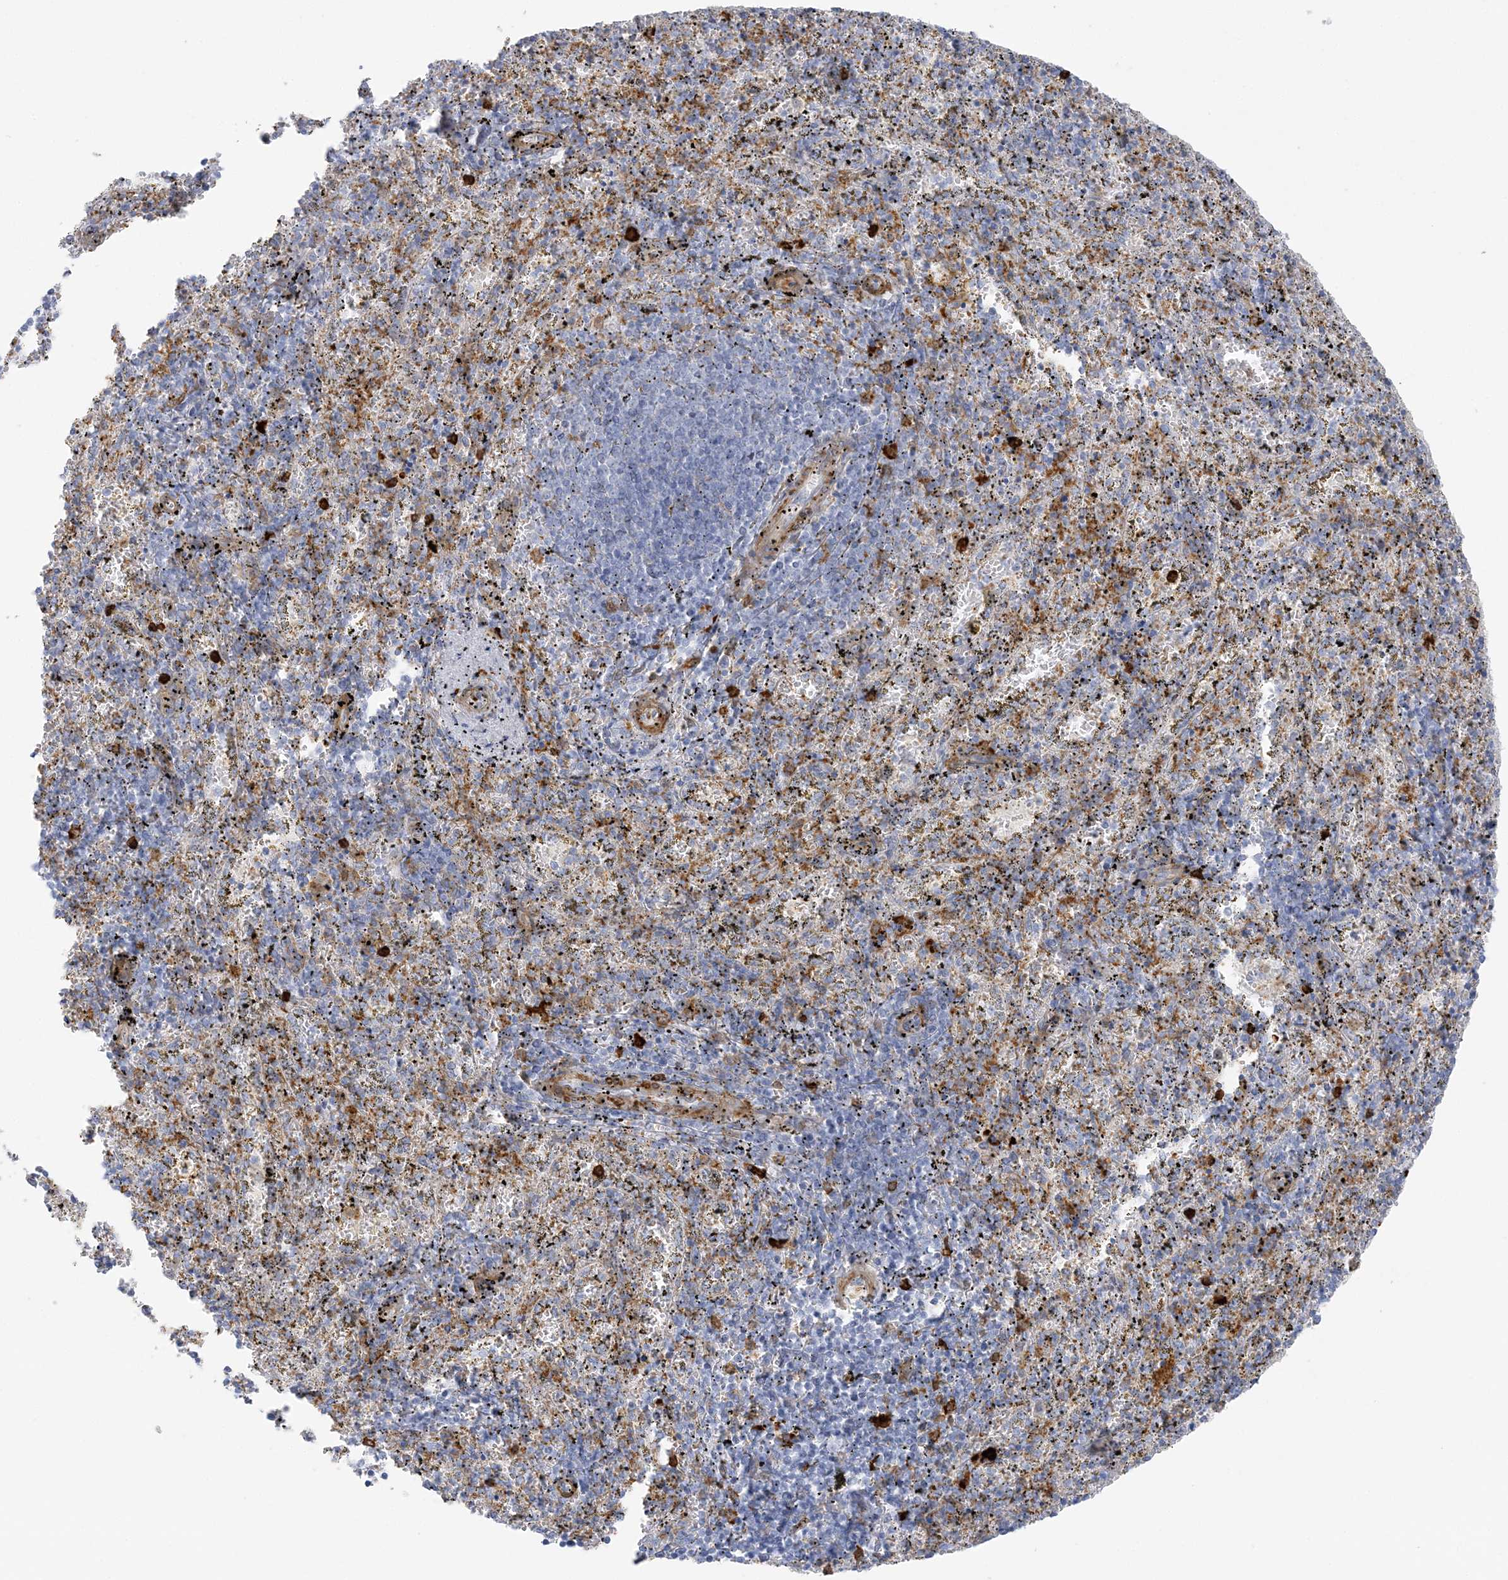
{"staining": {"intensity": "moderate", "quantity": "25%-75%", "location": "cytoplasmic/membranous"}, "tissue": "spleen", "cell_type": "Cells in red pulp", "image_type": "normal", "snomed": [{"axis": "morphology", "description": "Normal tissue, NOS"}, {"axis": "topography", "description": "Spleen"}], "caption": "This image shows immunohistochemistry (IHC) staining of unremarkable spleen, with medium moderate cytoplasmic/membranous expression in approximately 25%-75% of cells in red pulp.", "gene": "ICMT", "patient": {"sex": "male", "age": 11}}